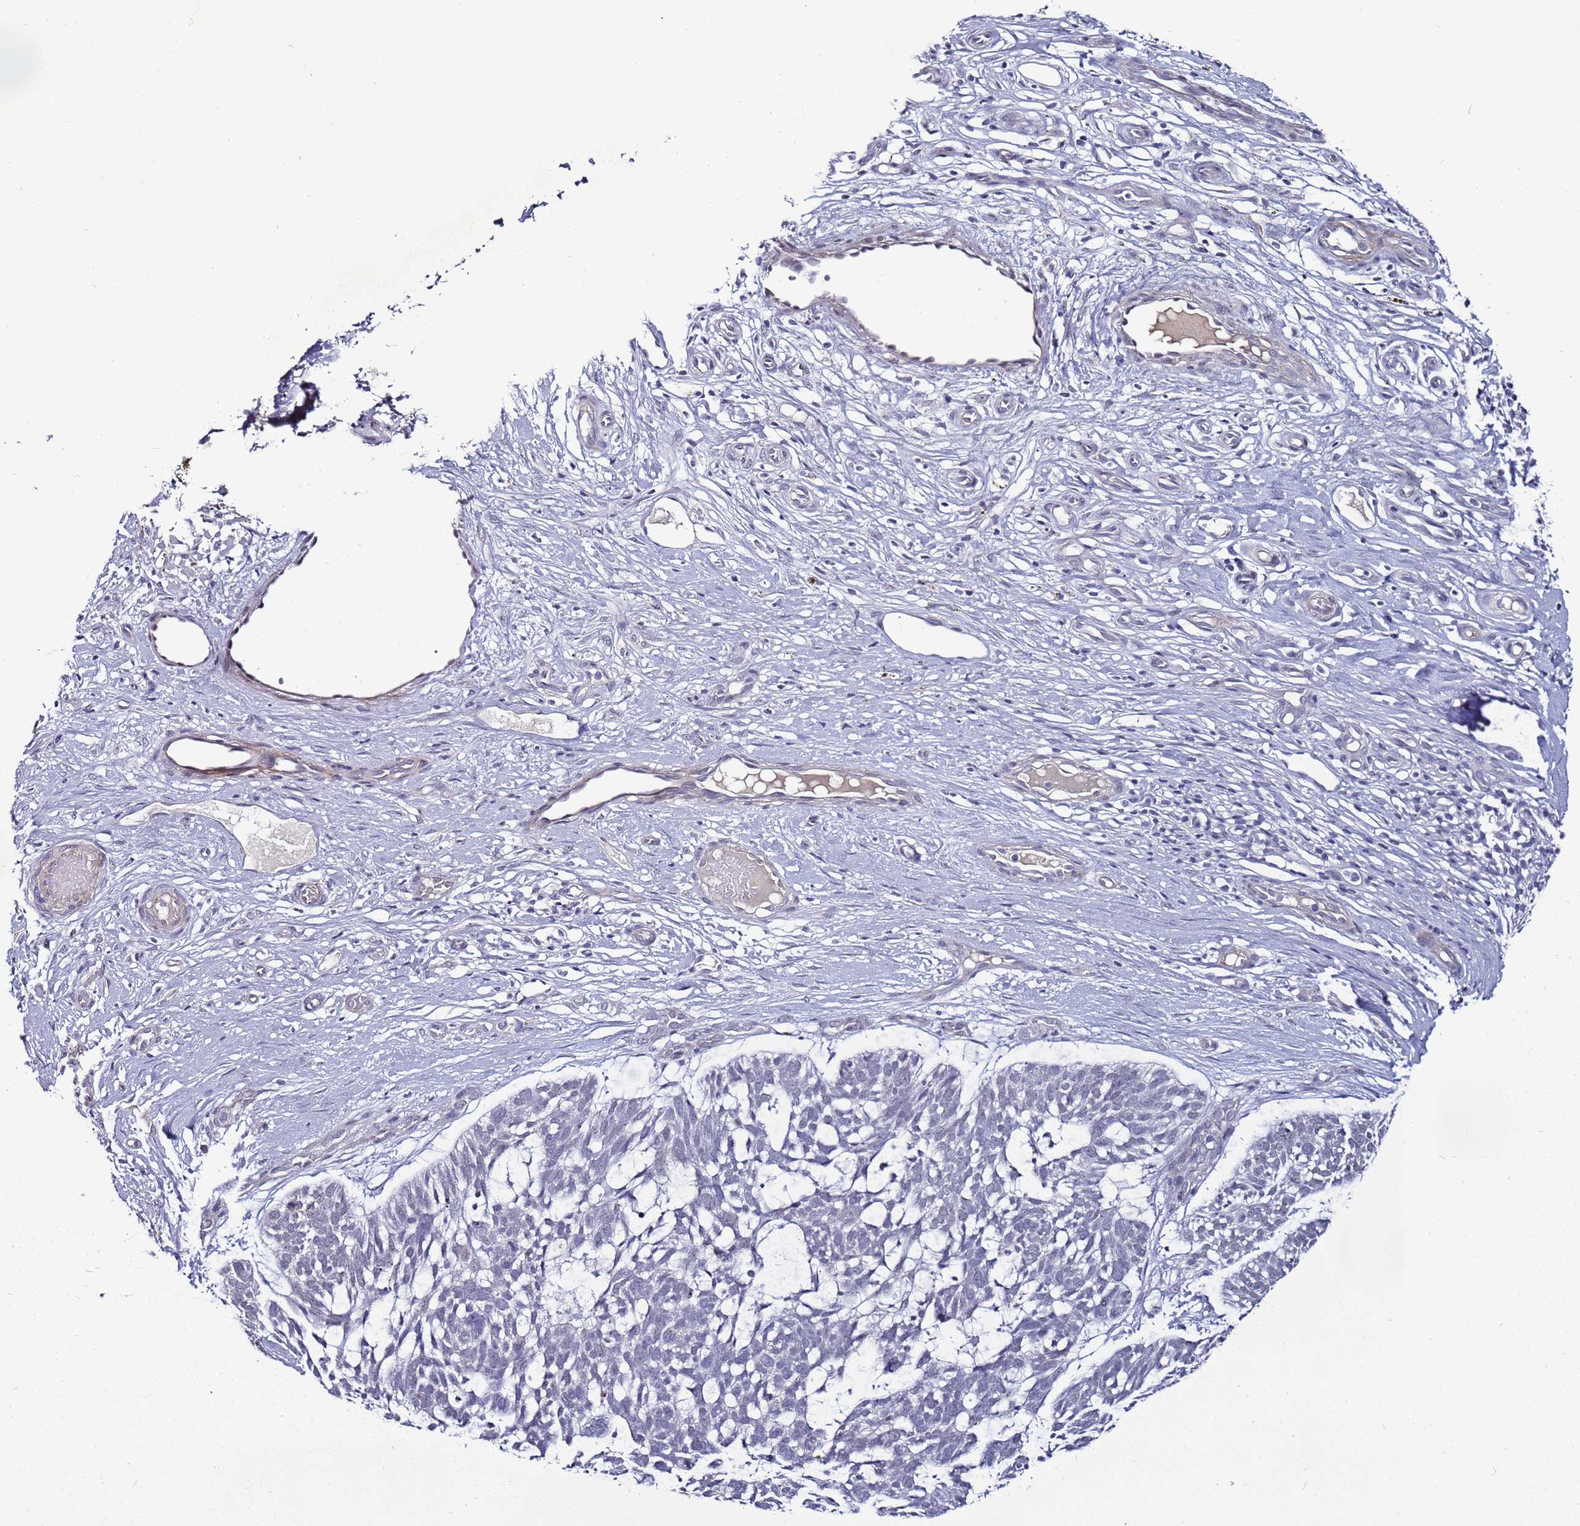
{"staining": {"intensity": "negative", "quantity": "none", "location": "none"}, "tissue": "skin cancer", "cell_type": "Tumor cells", "image_type": "cancer", "snomed": [{"axis": "morphology", "description": "Basal cell carcinoma"}, {"axis": "topography", "description": "Skin"}], "caption": "A high-resolution micrograph shows IHC staining of skin cancer (basal cell carcinoma), which reveals no significant expression in tumor cells.", "gene": "PSMA7", "patient": {"sex": "male", "age": 88}}